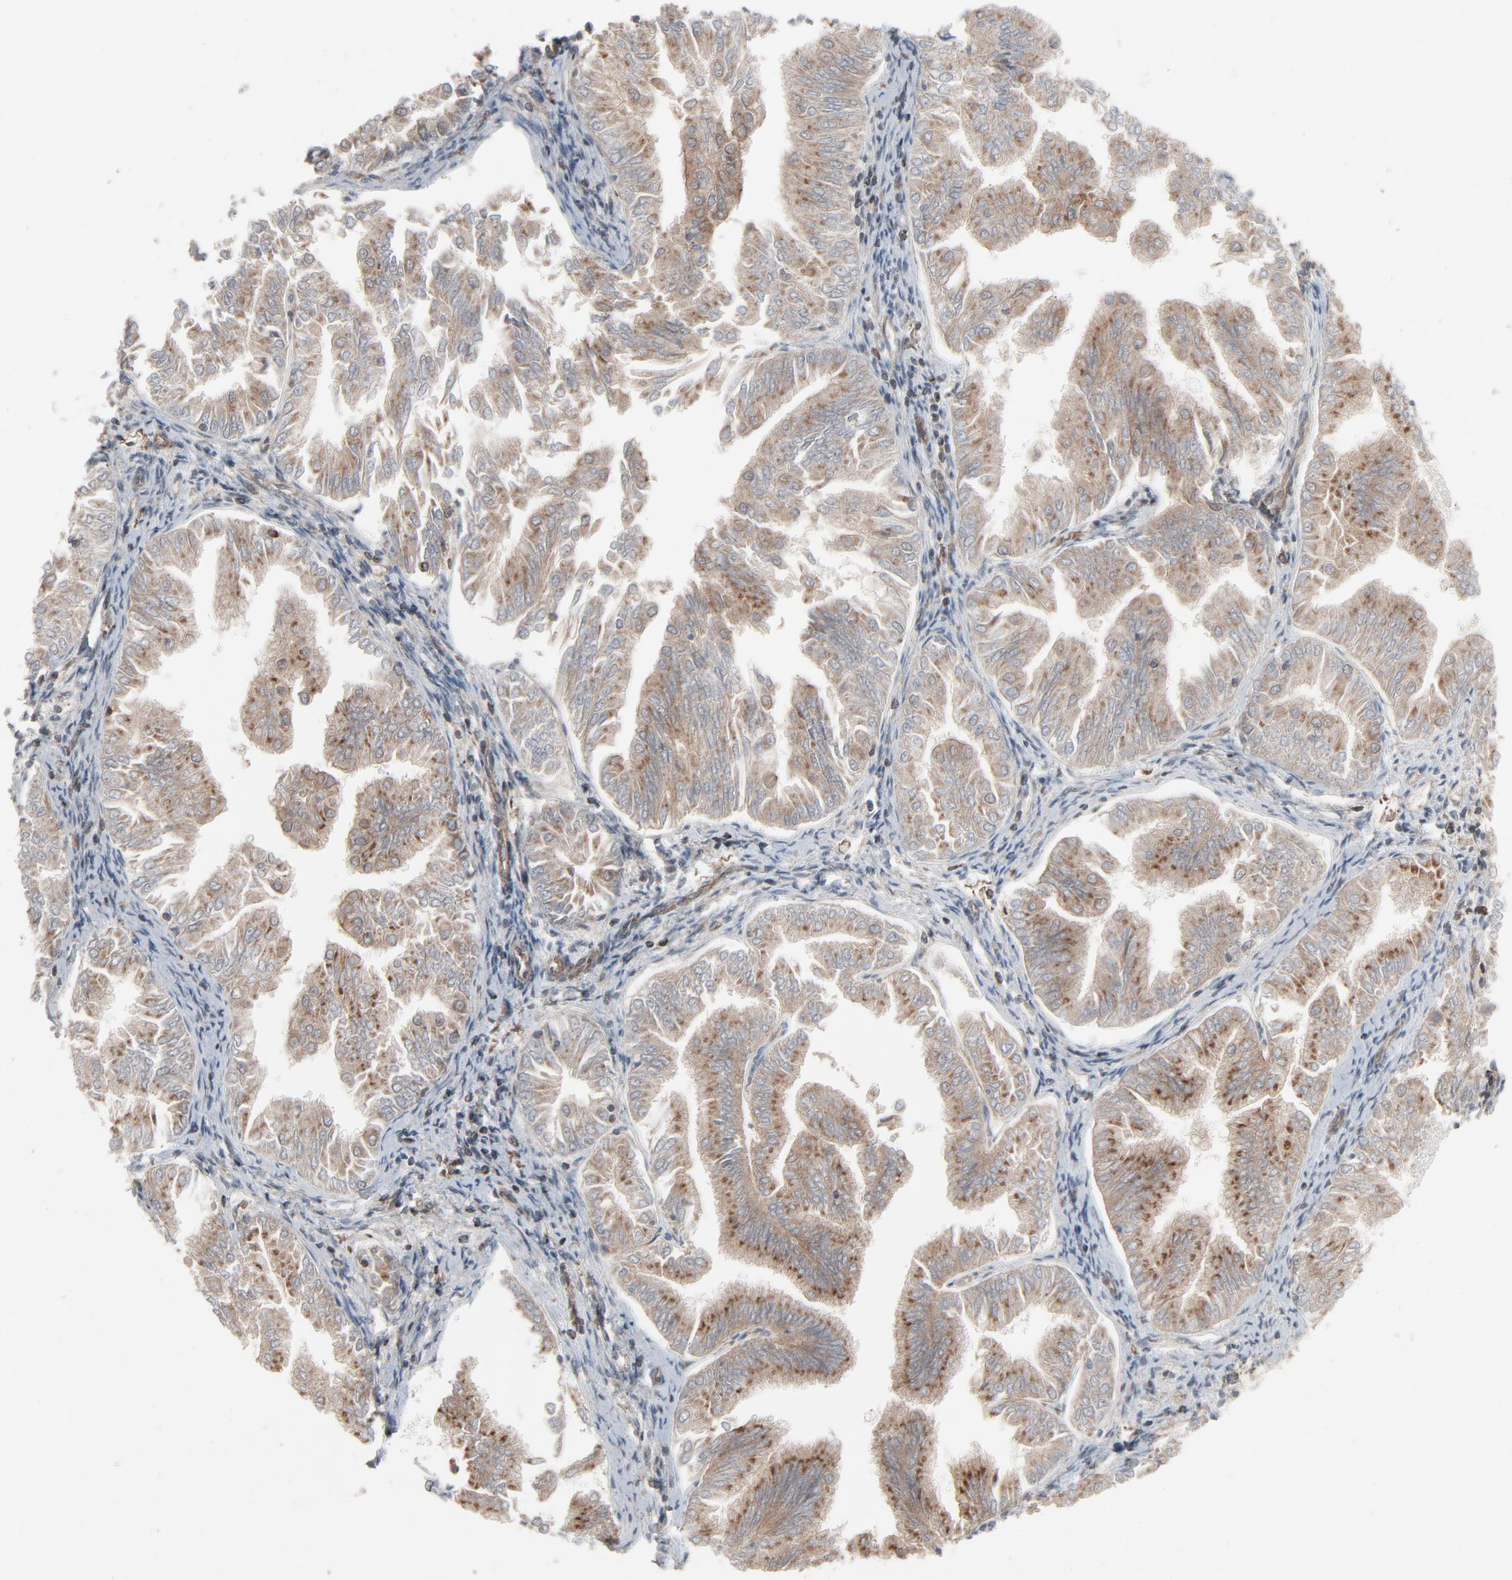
{"staining": {"intensity": "weak", "quantity": ">75%", "location": "cytoplasmic/membranous"}, "tissue": "endometrial cancer", "cell_type": "Tumor cells", "image_type": "cancer", "snomed": [{"axis": "morphology", "description": "Adenocarcinoma, NOS"}, {"axis": "topography", "description": "Endometrium"}], "caption": "A photomicrograph showing weak cytoplasmic/membranous staining in about >75% of tumor cells in endometrial cancer, as visualized by brown immunohistochemical staining.", "gene": "OPTN", "patient": {"sex": "female", "age": 53}}